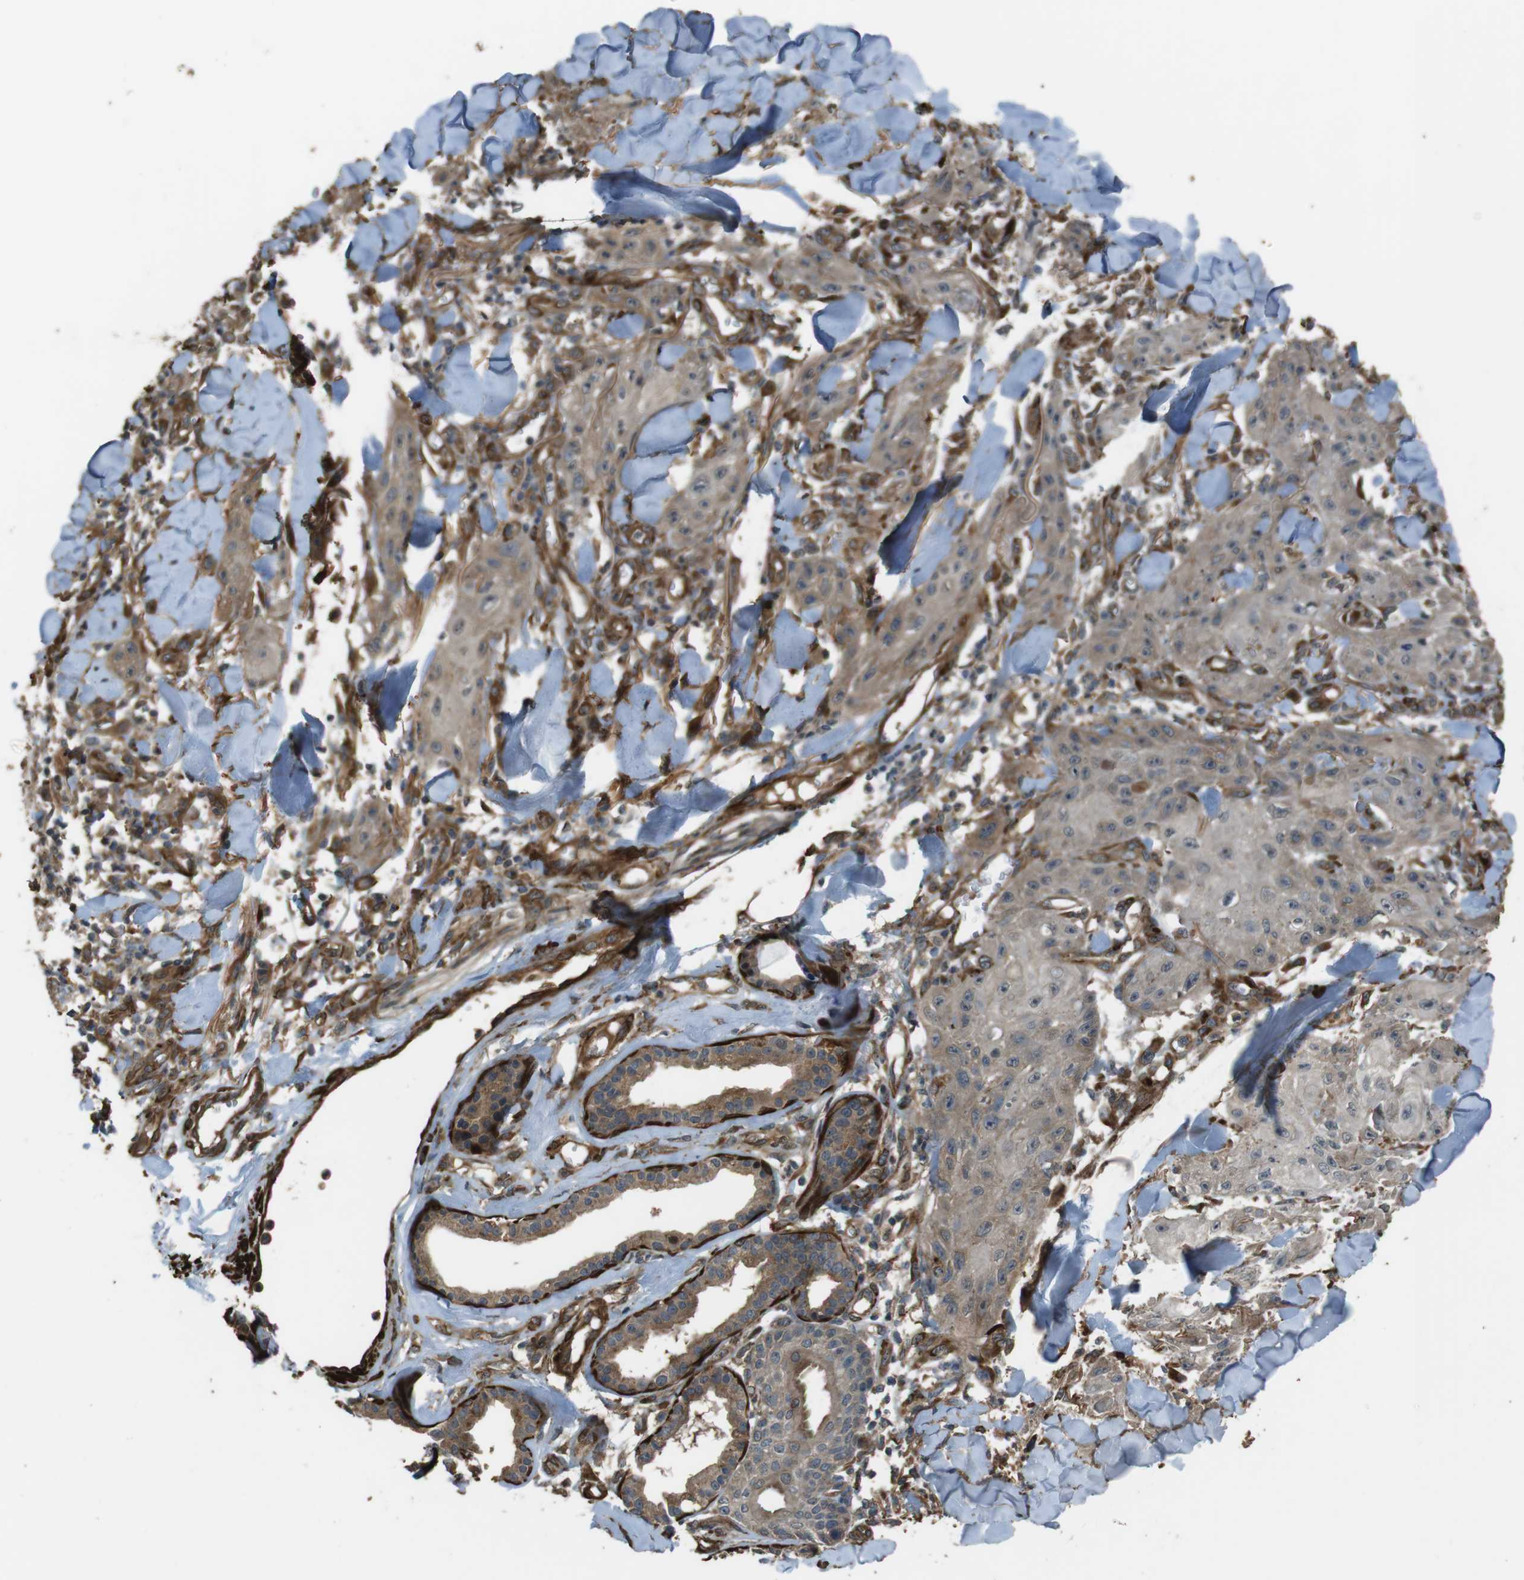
{"staining": {"intensity": "moderate", "quantity": "<25%", "location": "cytoplasmic/membranous"}, "tissue": "skin cancer", "cell_type": "Tumor cells", "image_type": "cancer", "snomed": [{"axis": "morphology", "description": "Squamous cell carcinoma, NOS"}, {"axis": "topography", "description": "Skin"}], "caption": "Skin cancer tissue displays moderate cytoplasmic/membranous expression in approximately <25% of tumor cells", "gene": "MSRB3", "patient": {"sex": "male", "age": 74}}